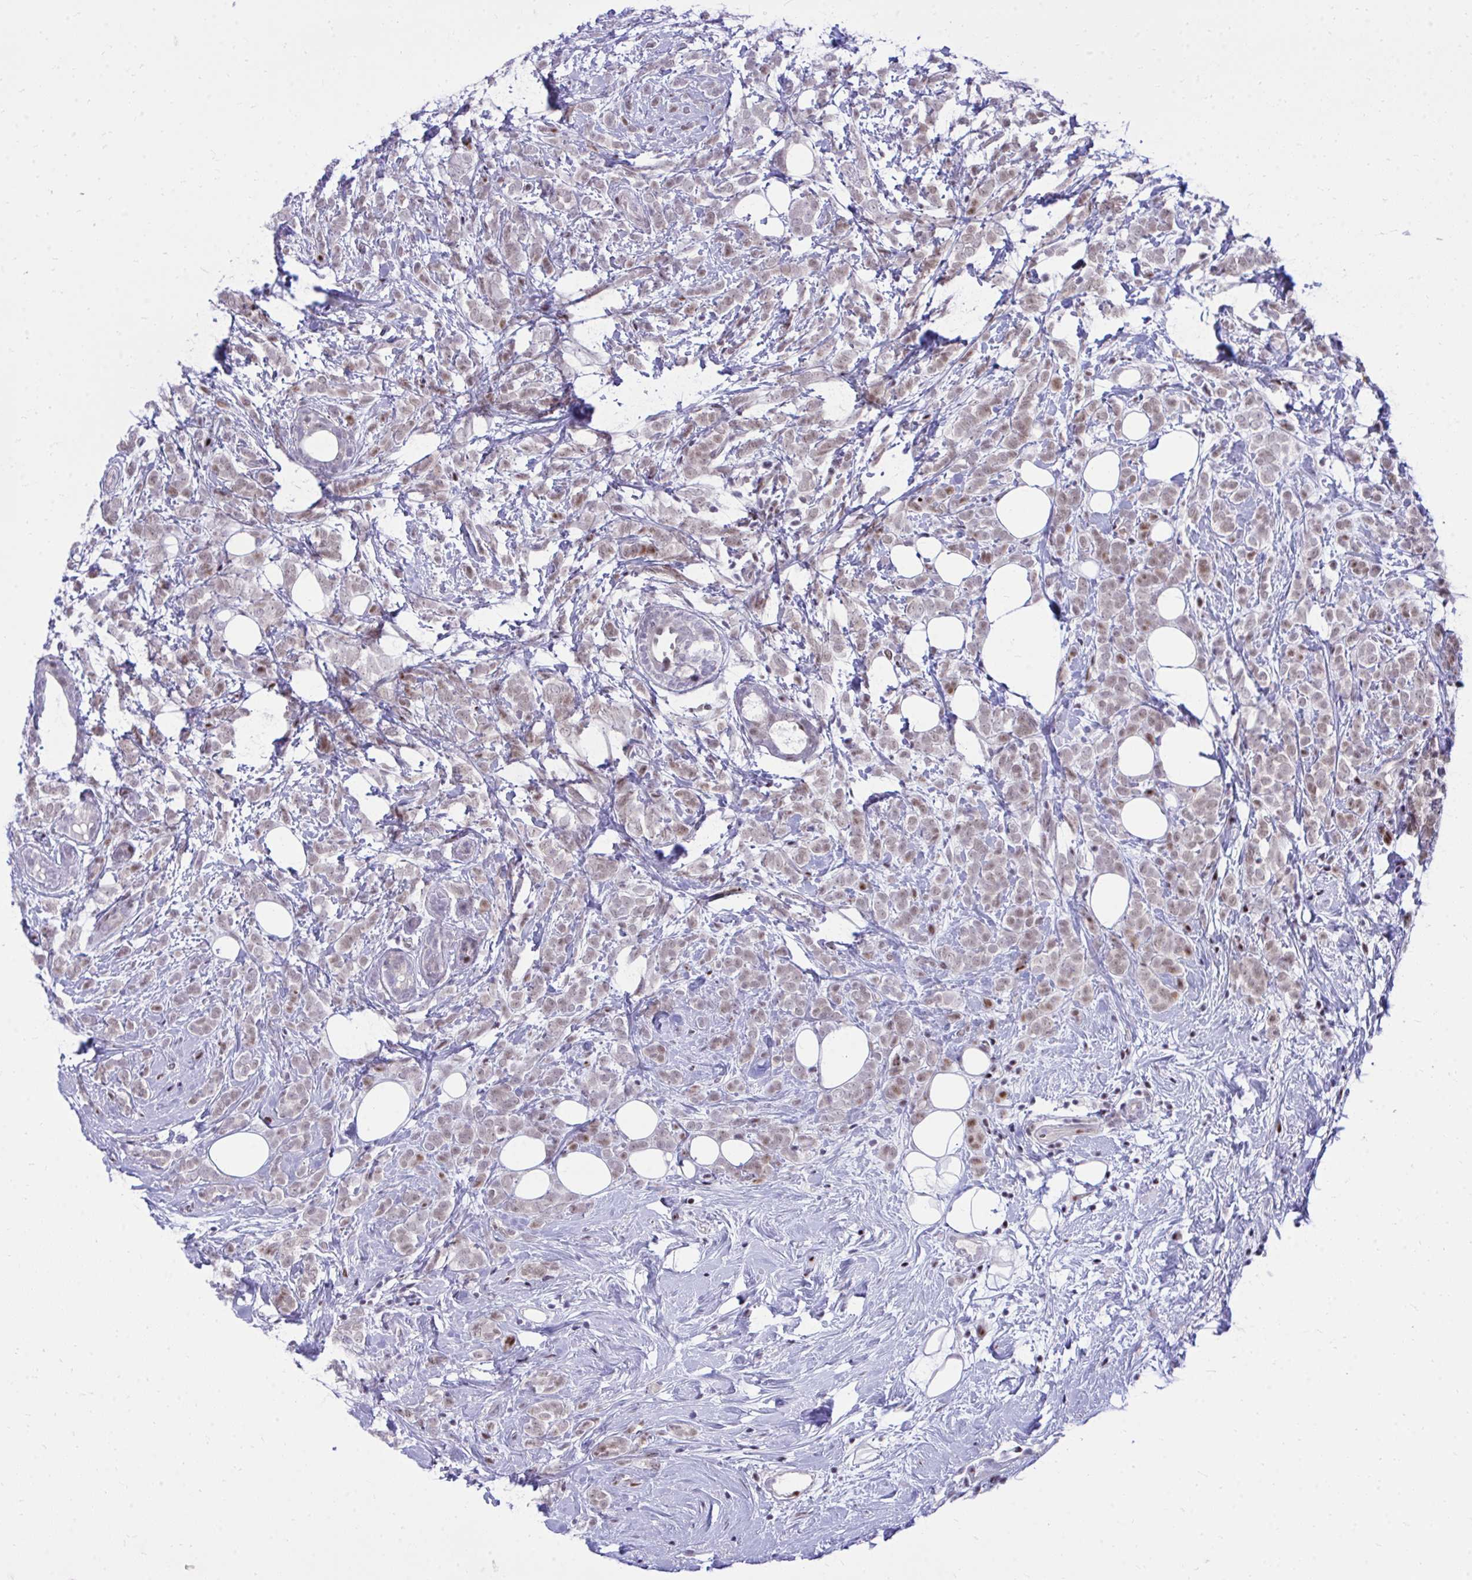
{"staining": {"intensity": "weak", "quantity": "25%-75%", "location": "nuclear"}, "tissue": "breast cancer", "cell_type": "Tumor cells", "image_type": "cancer", "snomed": [{"axis": "morphology", "description": "Lobular carcinoma"}, {"axis": "topography", "description": "Breast"}], "caption": "An IHC histopathology image of tumor tissue is shown. Protein staining in brown shows weak nuclear positivity in breast lobular carcinoma within tumor cells.", "gene": "C14orf39", "patient": {"sex": "female", "age": 49}}